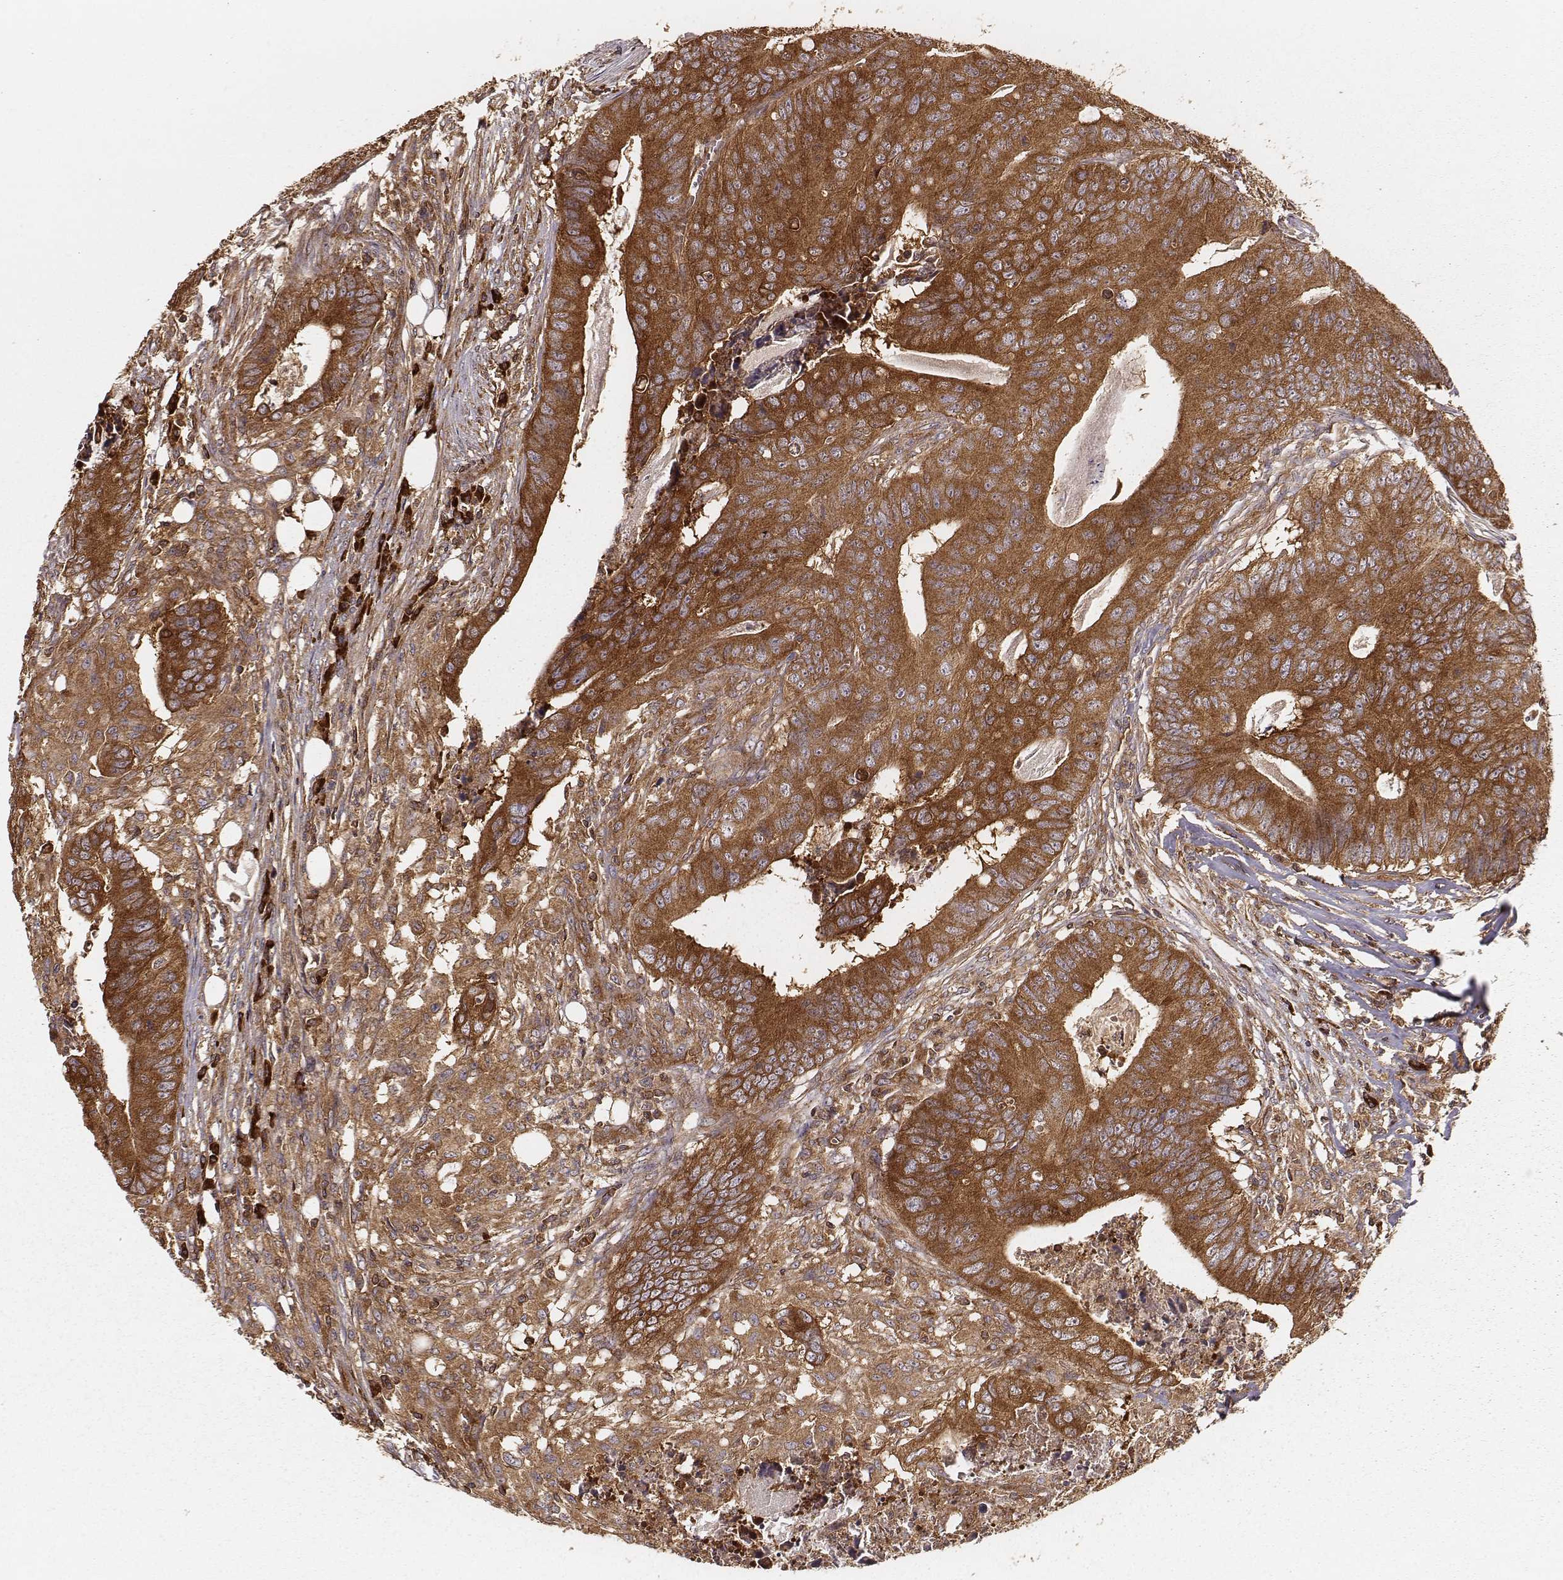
{"staining": {"intensity": "moderate", "quantity": ">75%", "location": "cytoplasmic/membranous"}, "tissue": "colorectal cancer", "cell_type": "Tumor cells", "image_type": "cancer", "snomed": [{"axis": "morphology", "description": "Adenocarcinoma, NOS"}, {"axis": "topography", "description": "Colon"}], "caption": "Immunohistochemical staining of adenocarcinoma (colorectal) reveals medium levels of moderate cytoplasmic/membranous expression in about >75% of tumor cells.", "gene": "CARS1", "patient": {"sex": "male", "age": 84}}